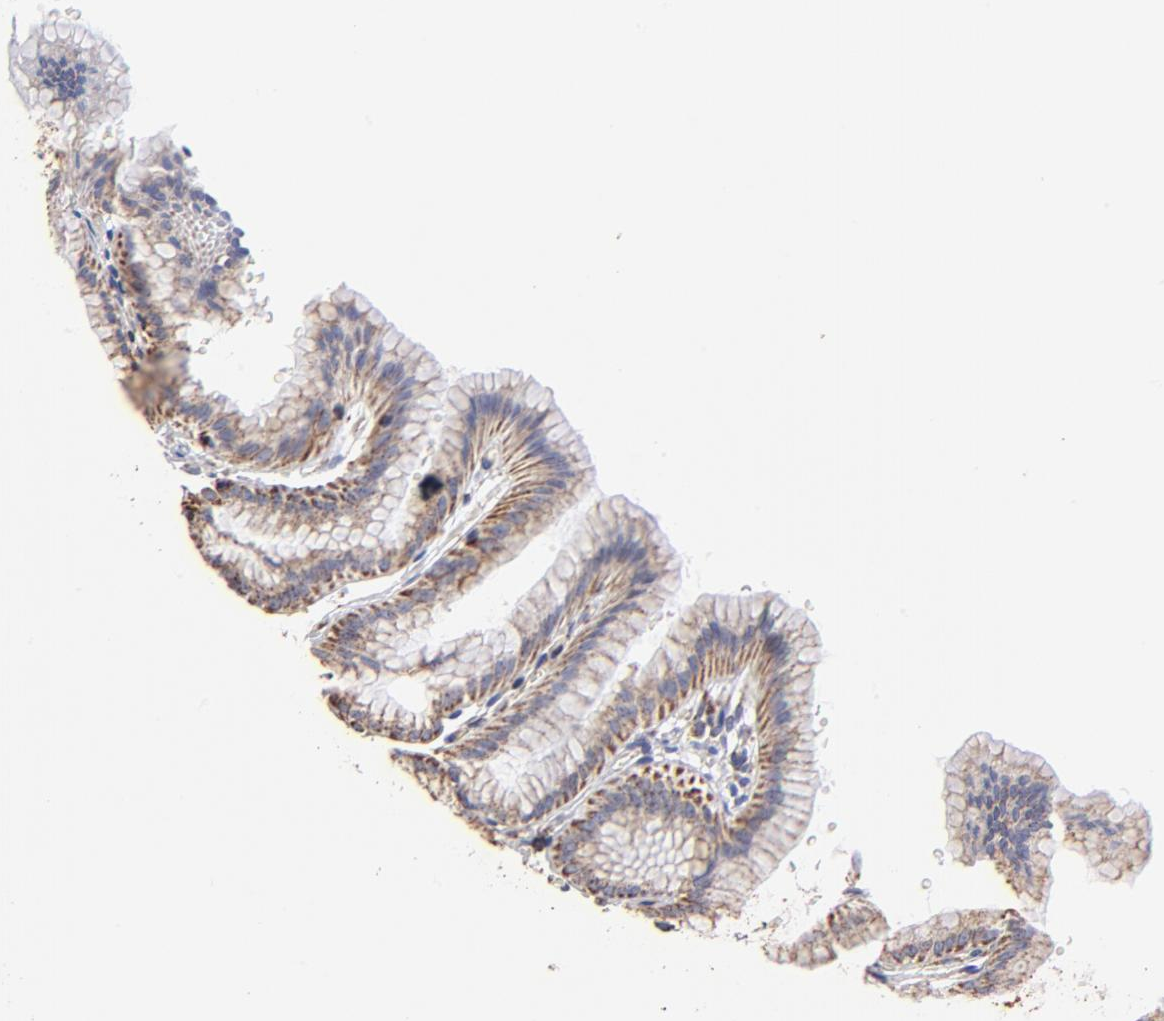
{"staining": {"intensity": "strong", "quantity": ">75%", "location": "cytoplasmic/membranous"}, "tissue": "stomach", "cell_type": "Glandular cells", "image_type": "normal", "snomed": [{"axis": "morphology", "description": "Normal tissue, NOS"}, {"axis": "topography", "description": "Stomach"}], "caption": "Immunohistochemistry (IHC) image of benign human stomach stained for a protein (brown), which exhibits high levels of strong cytoplasmic/membranous positivity in approximately >75% of glandular cells.", "gene": "PHB1", "patient": {"sex": "male", "age": 42}}